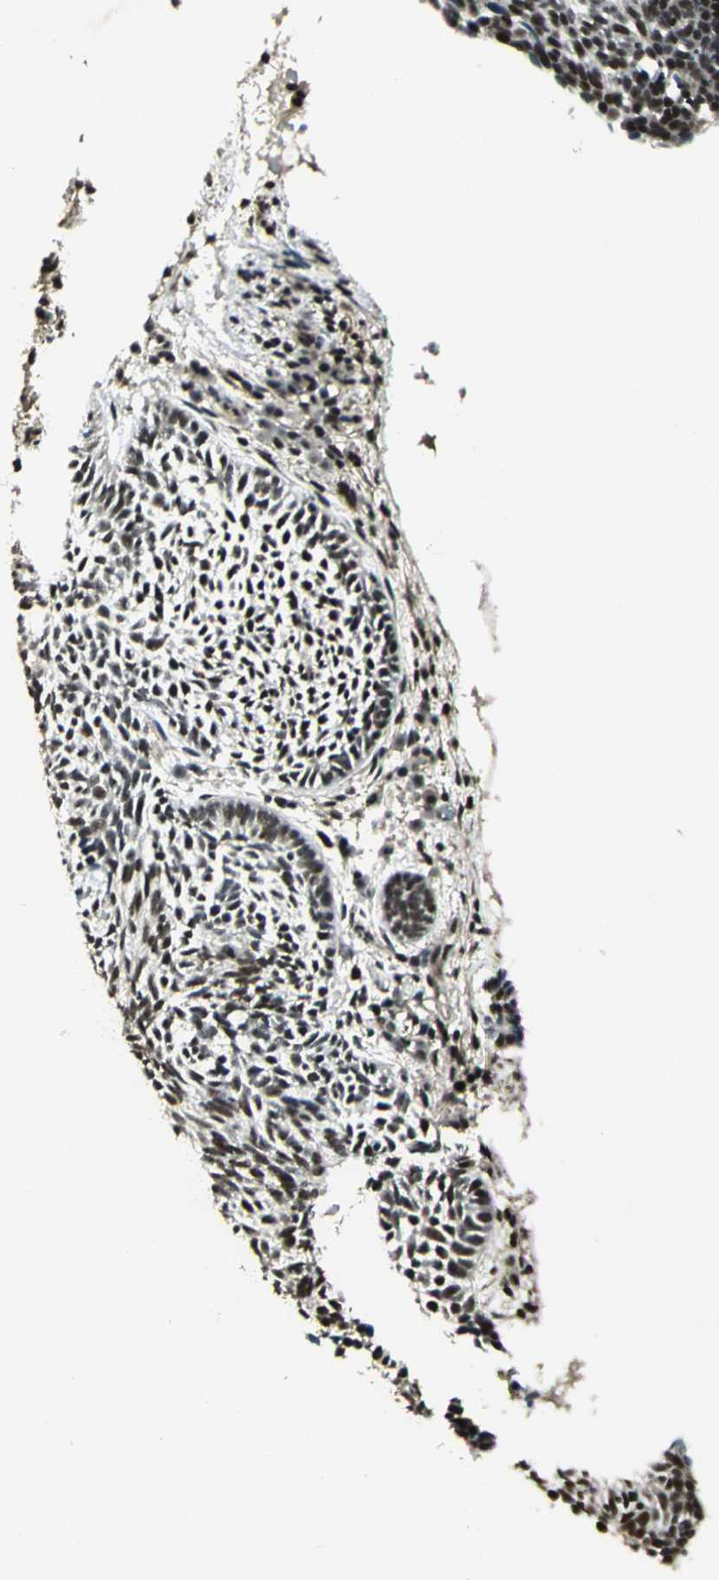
{"staining": {"intensity": "weak", "quantity": "25%-75%", "location": "nuclear"}, "tissue": "skin cancer", "cell_type": "Tumor cells", "image_type": "cancer", "snomed": [{"axis": "morphology", "description": "Normal tissue, NOS"}, {"axis": "morphology", "description": "Basal cell carcinoma"}, {"axis": "topography", "description": "Skin"}], "caption": "A high-resolution image shows immunohistochemistry (IHC) staining of skin cancer, which displays weak nuclear staining in about 25%-75% of tumor cells.", "gene": "ELF1", "patient": {"sex": "male", "age": 87}}